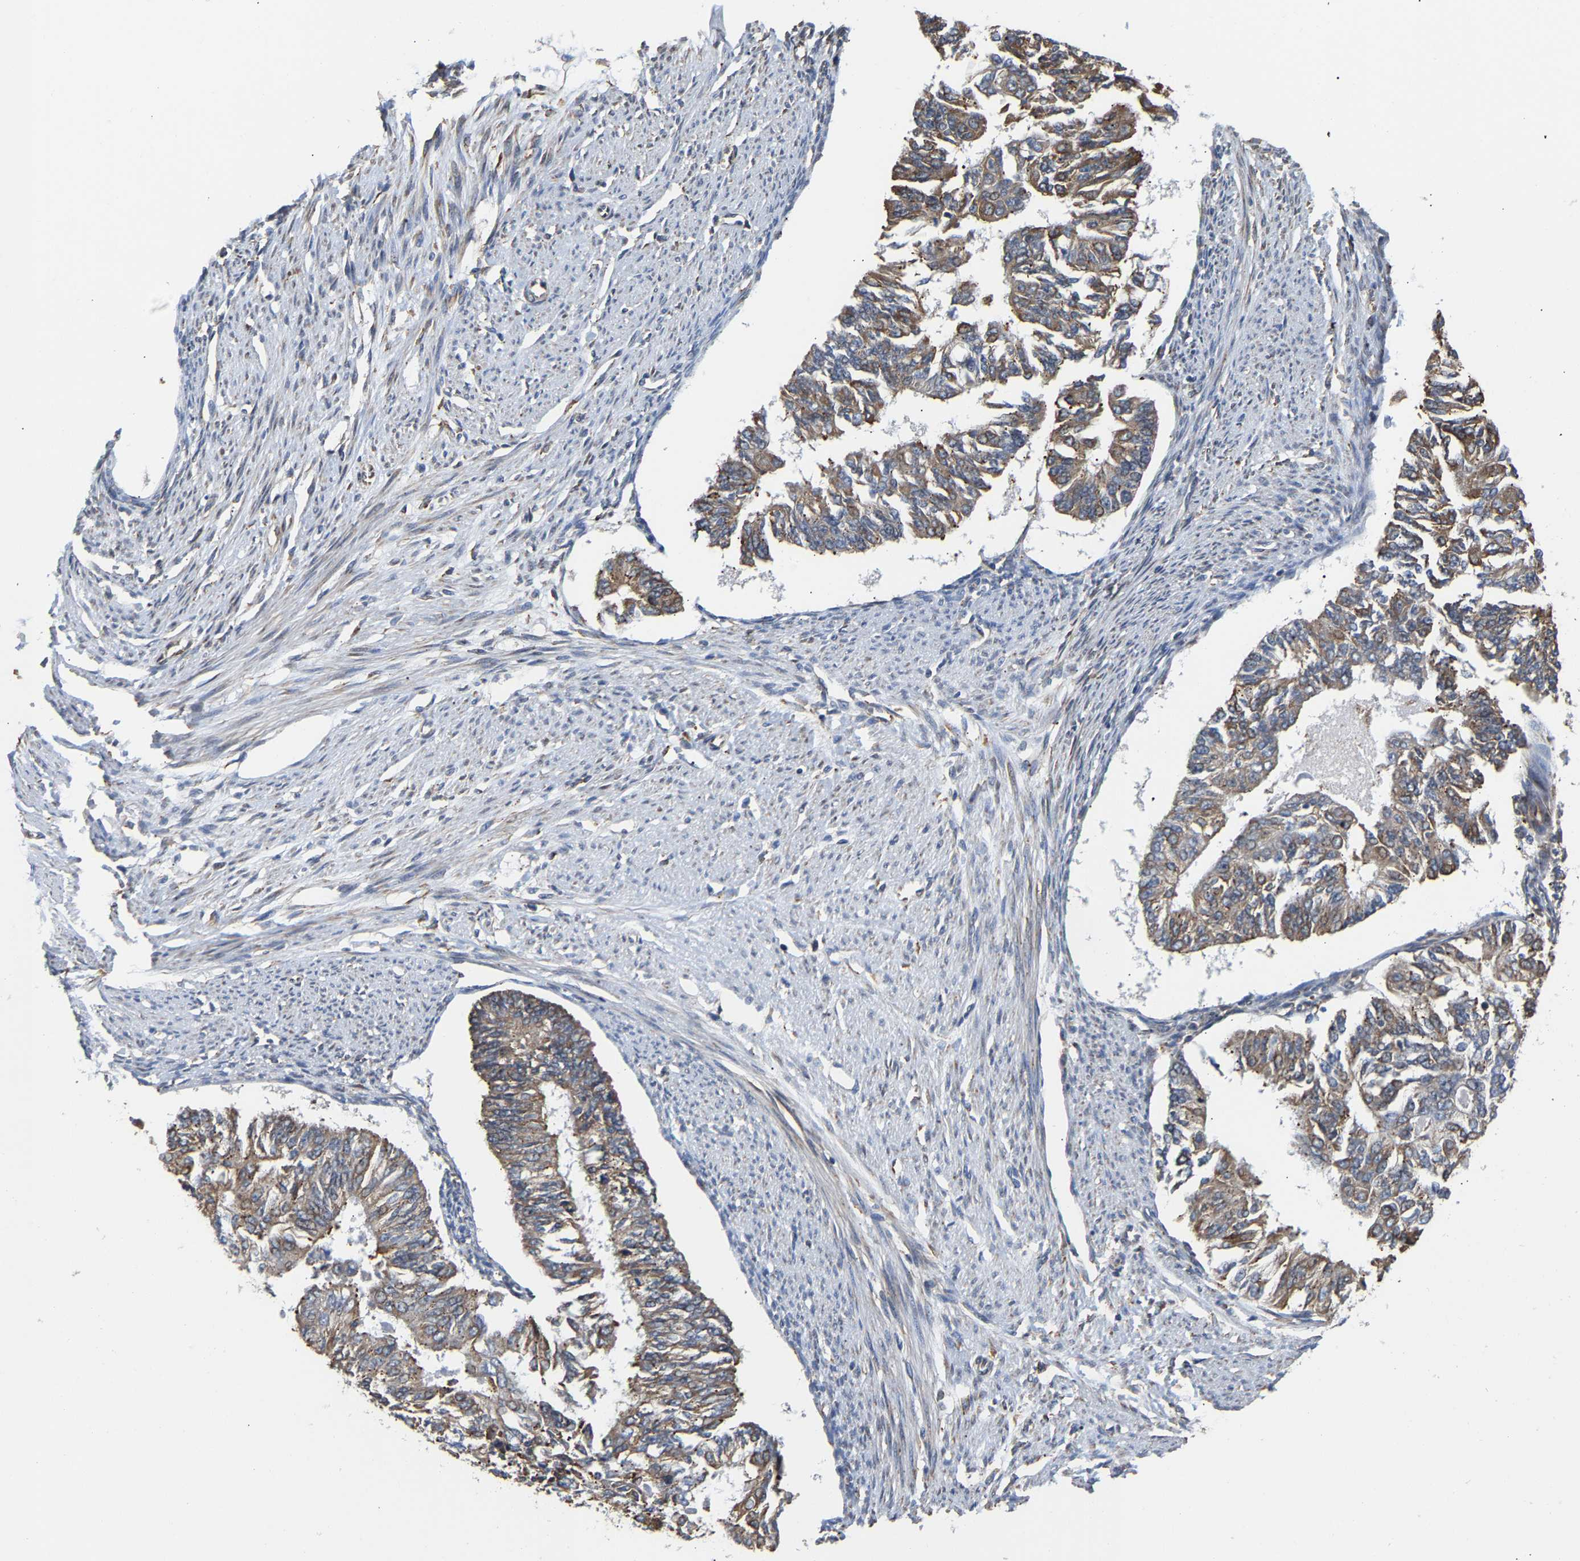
{"staining": {"intensity": "moderate", "quantity": ">75%", "location": "cytoplasmic/membranous"}, "tissue": "endometrial cancer", "cell_type": "Tumor cells", "image_type": "cancer", "snomed": [{"axis": "morphology", "description": "Adenocarcinoma, NOS"}, {"axis": "topography", "description": "Endometrium"}], "caption": "This is a histology image of IHC staining of adenocarcinoma (endometrial), which shows moderate expression in the cytoplasmic/membranous of tumor cells.", "gene": "ARAP1", "patient": {"sex": "female", "age": 32}}